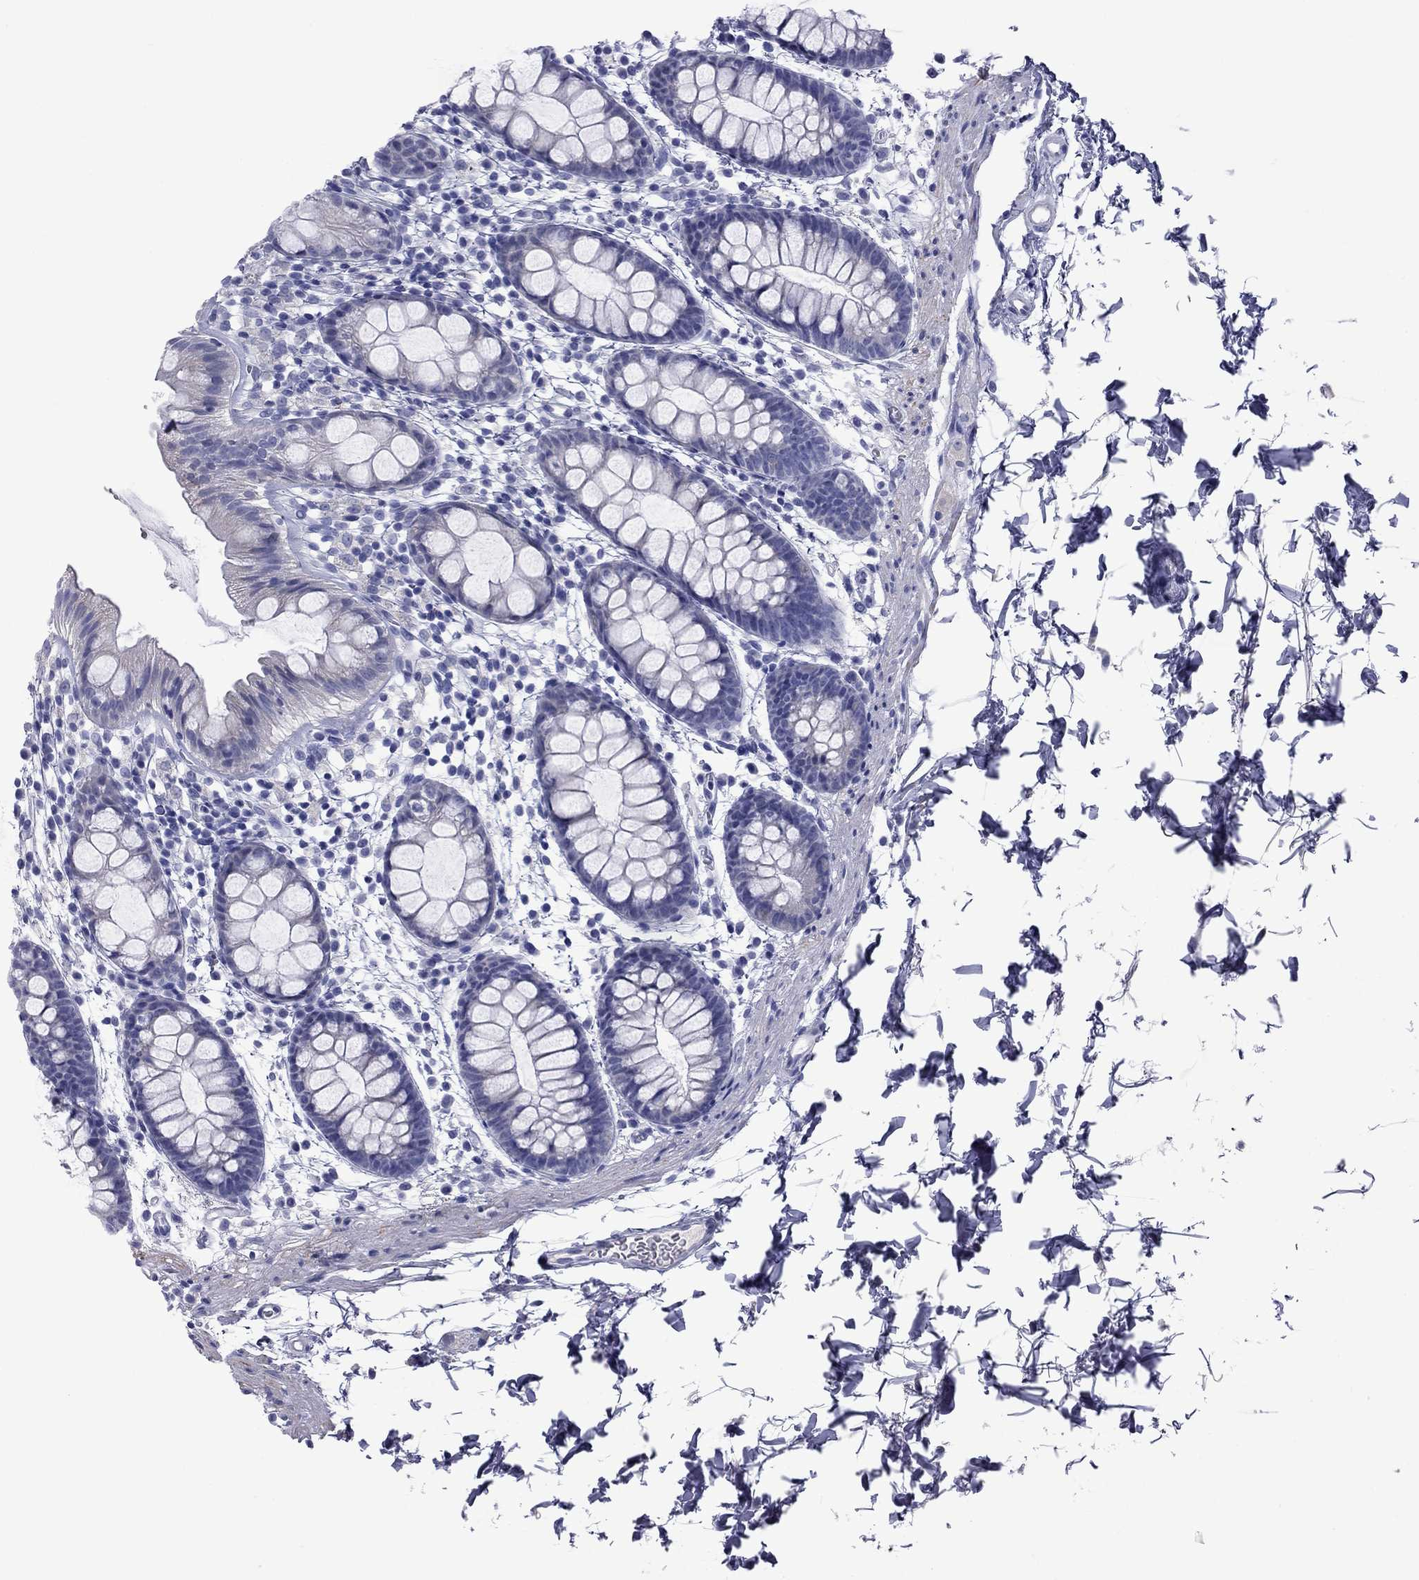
{"staining": {"intensity": "negative", "quantity": "none", "location": "none"}, "tissue": "rectum", "cell_type": "Glandular cells", "image_type": "normal", "snomed": [{"axis": "morphology", "description": "Normal tissue, NOS"}, {"axis": "topography", "description": "Rectum"}], "caption": "A micrograph of rectum stained for a protein shows no brown staining in glandular cells. (Brightfield microscopy of DAB immunohistochemistry at high magnification).", "gene": "EPPIN", "patient": {"sex": "male", "age": 57}}